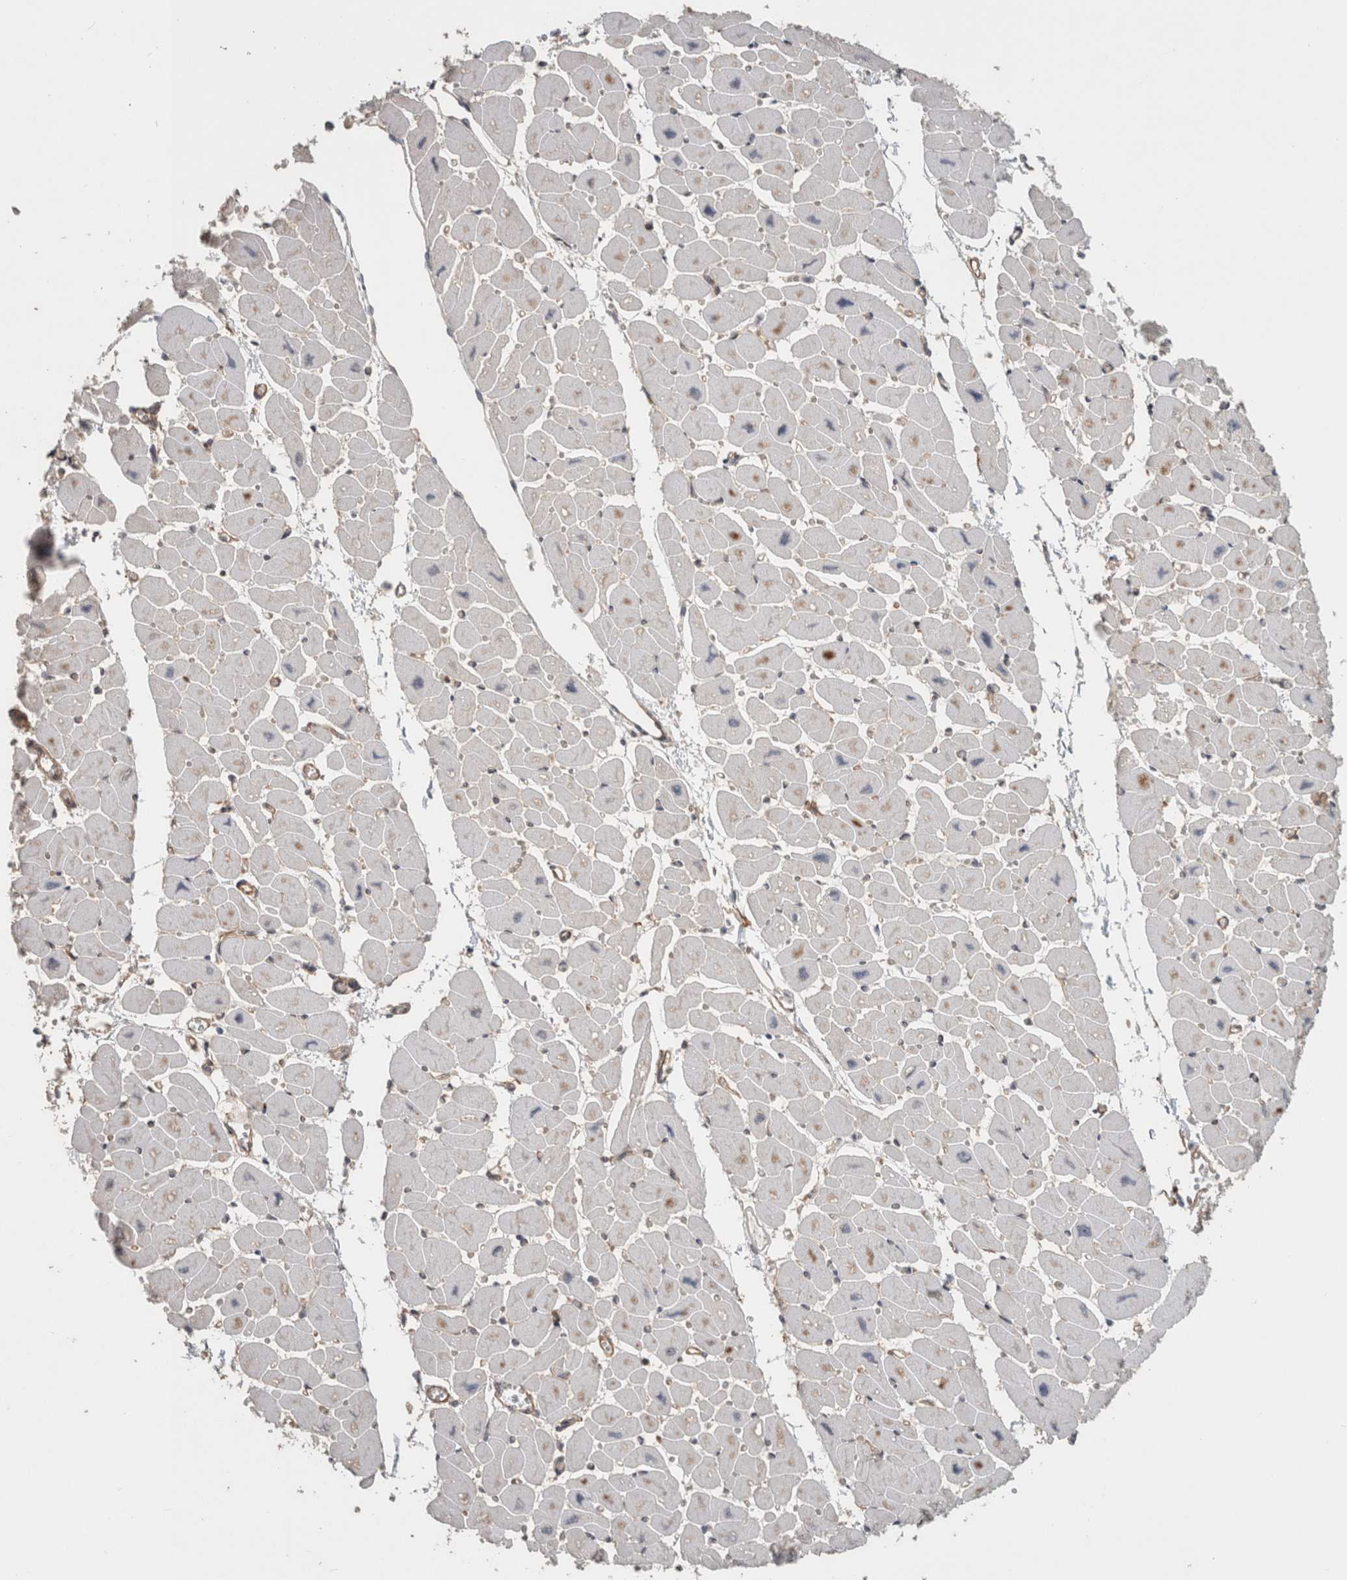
{"staining": {"intensity": "weak", "quantity": "<25%", "location": "cytoplasmic/membranous"}, "tissue": "heart muscle", "cell_type": "Cardiomyocytes", "image_type": "normal", "snomed": [{"axis": "morphology", "description": "Normal tissue, NOS"}, {"axis": "topography", "description": "Heart"}], "caption": "Protein analysis of unremarkable heart muscle displays no significant expression in cardiomyocytes. (Stains: DAB (3,3'-diaminobenzidine) IHC with hematoxylin counter stain, Microscopy: brightfield microscopy at high magnification).", "gene": "RASAL2", "patient": {"sex": "female", "age": 54}}